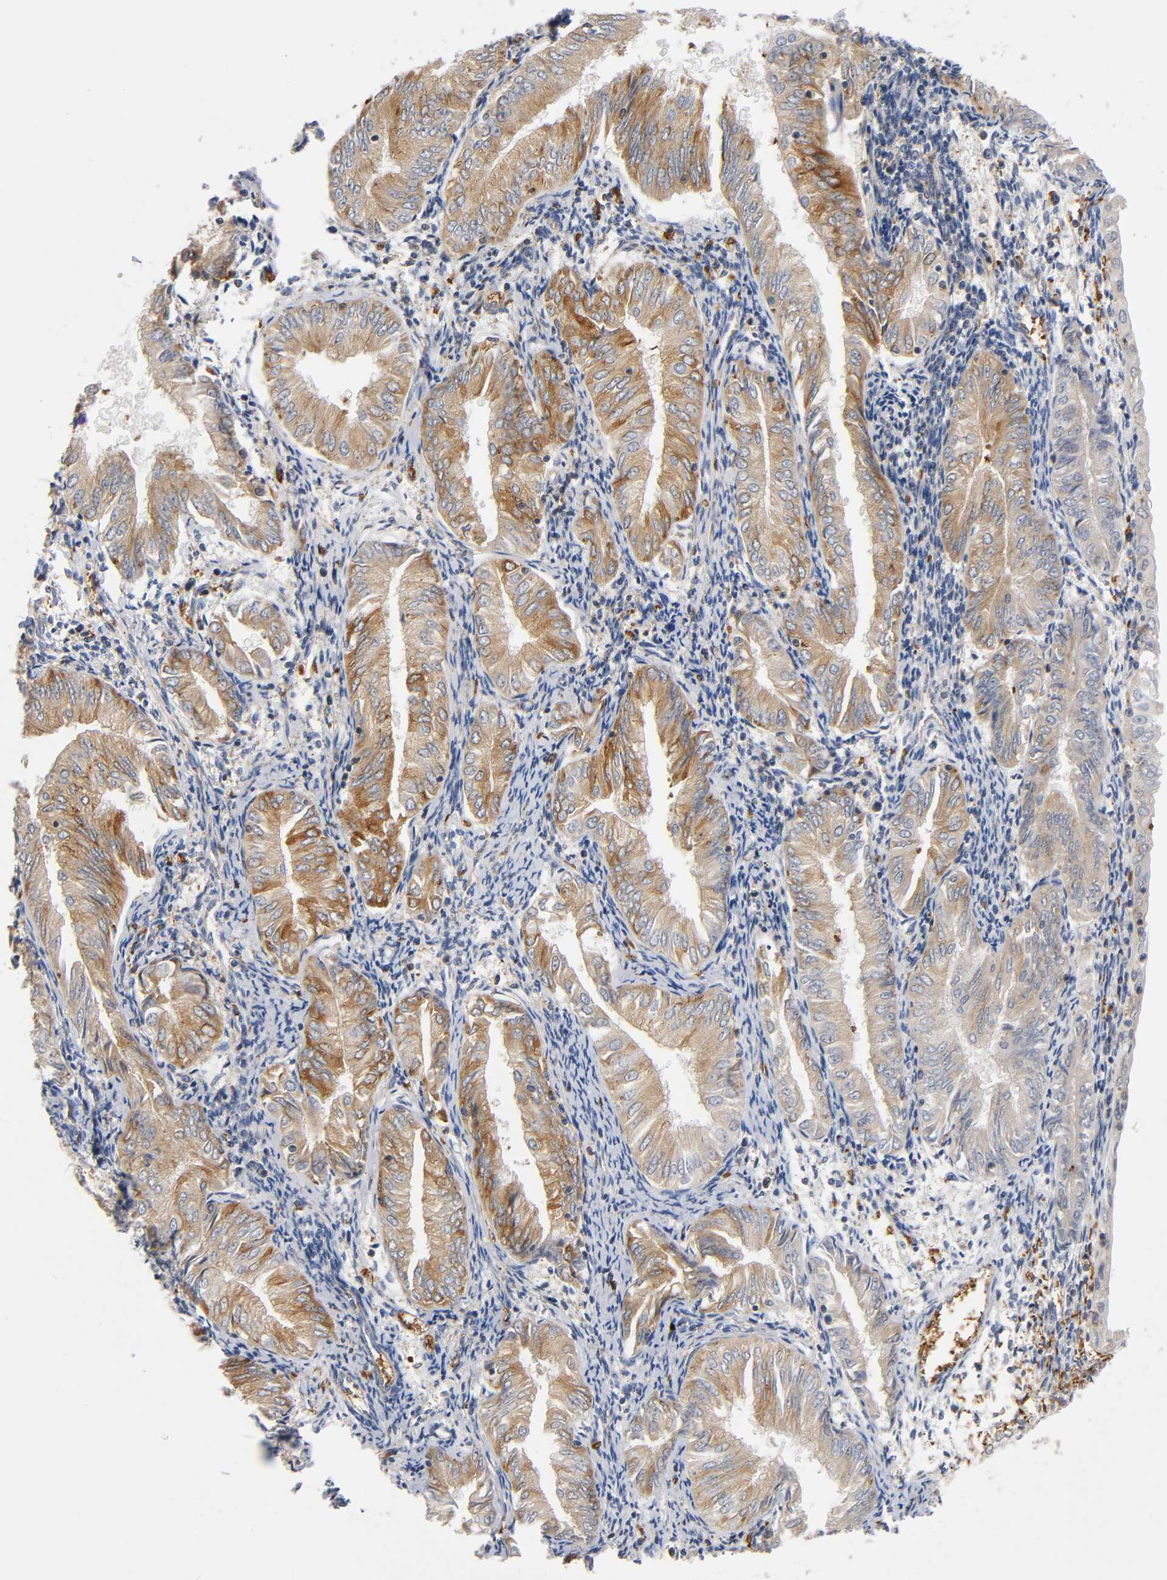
{"staining": {"intensity": "weak", "quantity": ">75%", "location": "cytoplasmic/membranous"}, "tissue": "endometrial cancer", "cell_type": "Tumor cells", "image_type": "cancer", "snomed": [{"axis": "morphology", "description": "Adenocarcinoma, NOS"}, {"axis": "topography", "description": "Endometrium"}], "caption": "Endometrial adenocarcinoma stained with immunohistochemistry displays weak cytoplasmic/membranous positivity in about >75% of tumor cells.", "gene": "UCKL1", "patient": {"sex": "female", "age": 53}}